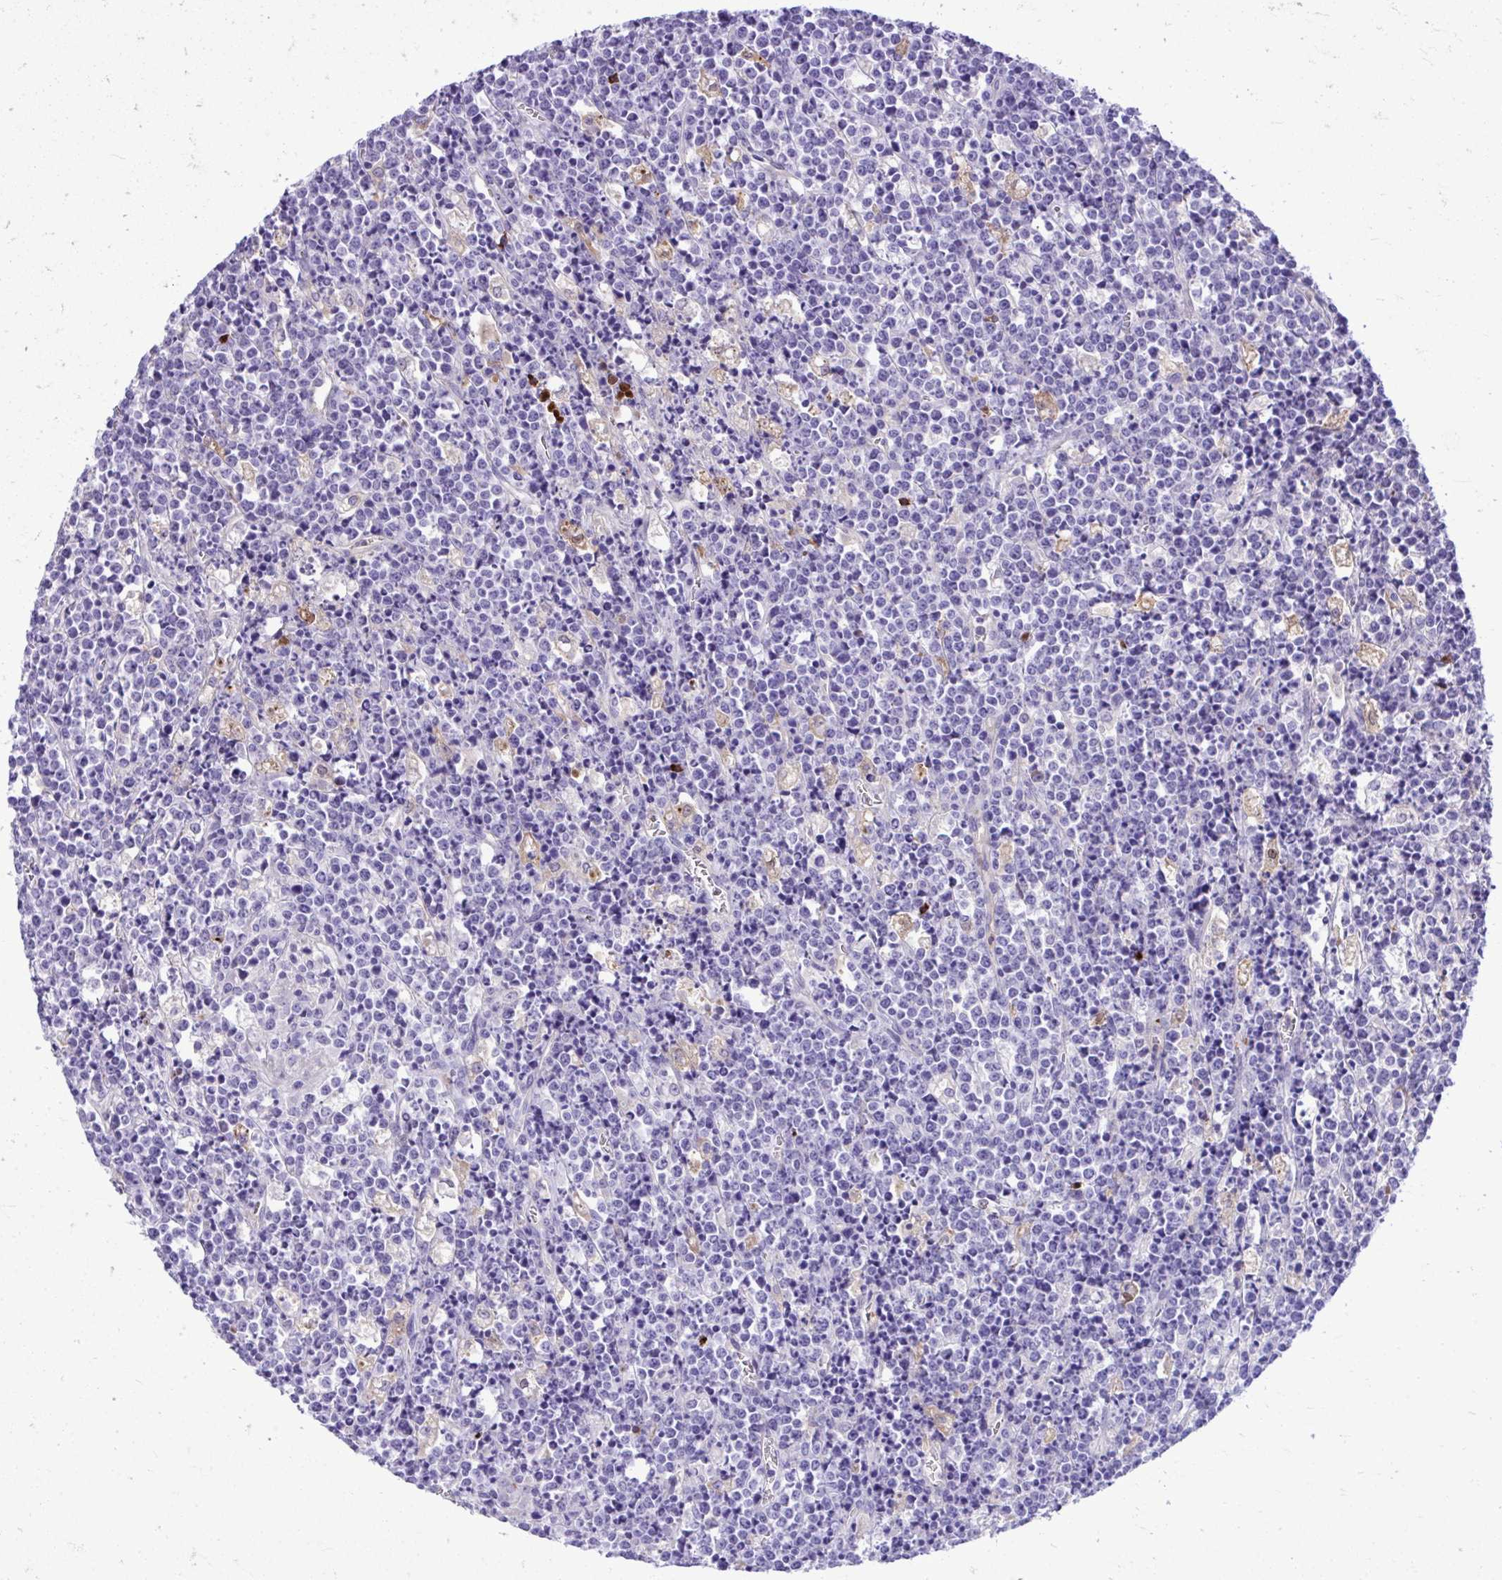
{"staining": {"intensity": "negative", "quantity": "none", "location": "none"}, "tissue": "lymphoma", "cell_type": "Tumor cells", "image_type": "cancer", "snomed": [{"axis": "morphology", "description": "Malignant lymphoma, non-Hodgkin's type, High grade"}, {"axis": "topography", "description": "Ovary"}], "caption": "Protein analysis of lymphoma reveals no significant staining in tumor cells.", "gene": "HRG", "patient": {"sex": "female", "age": 56}}